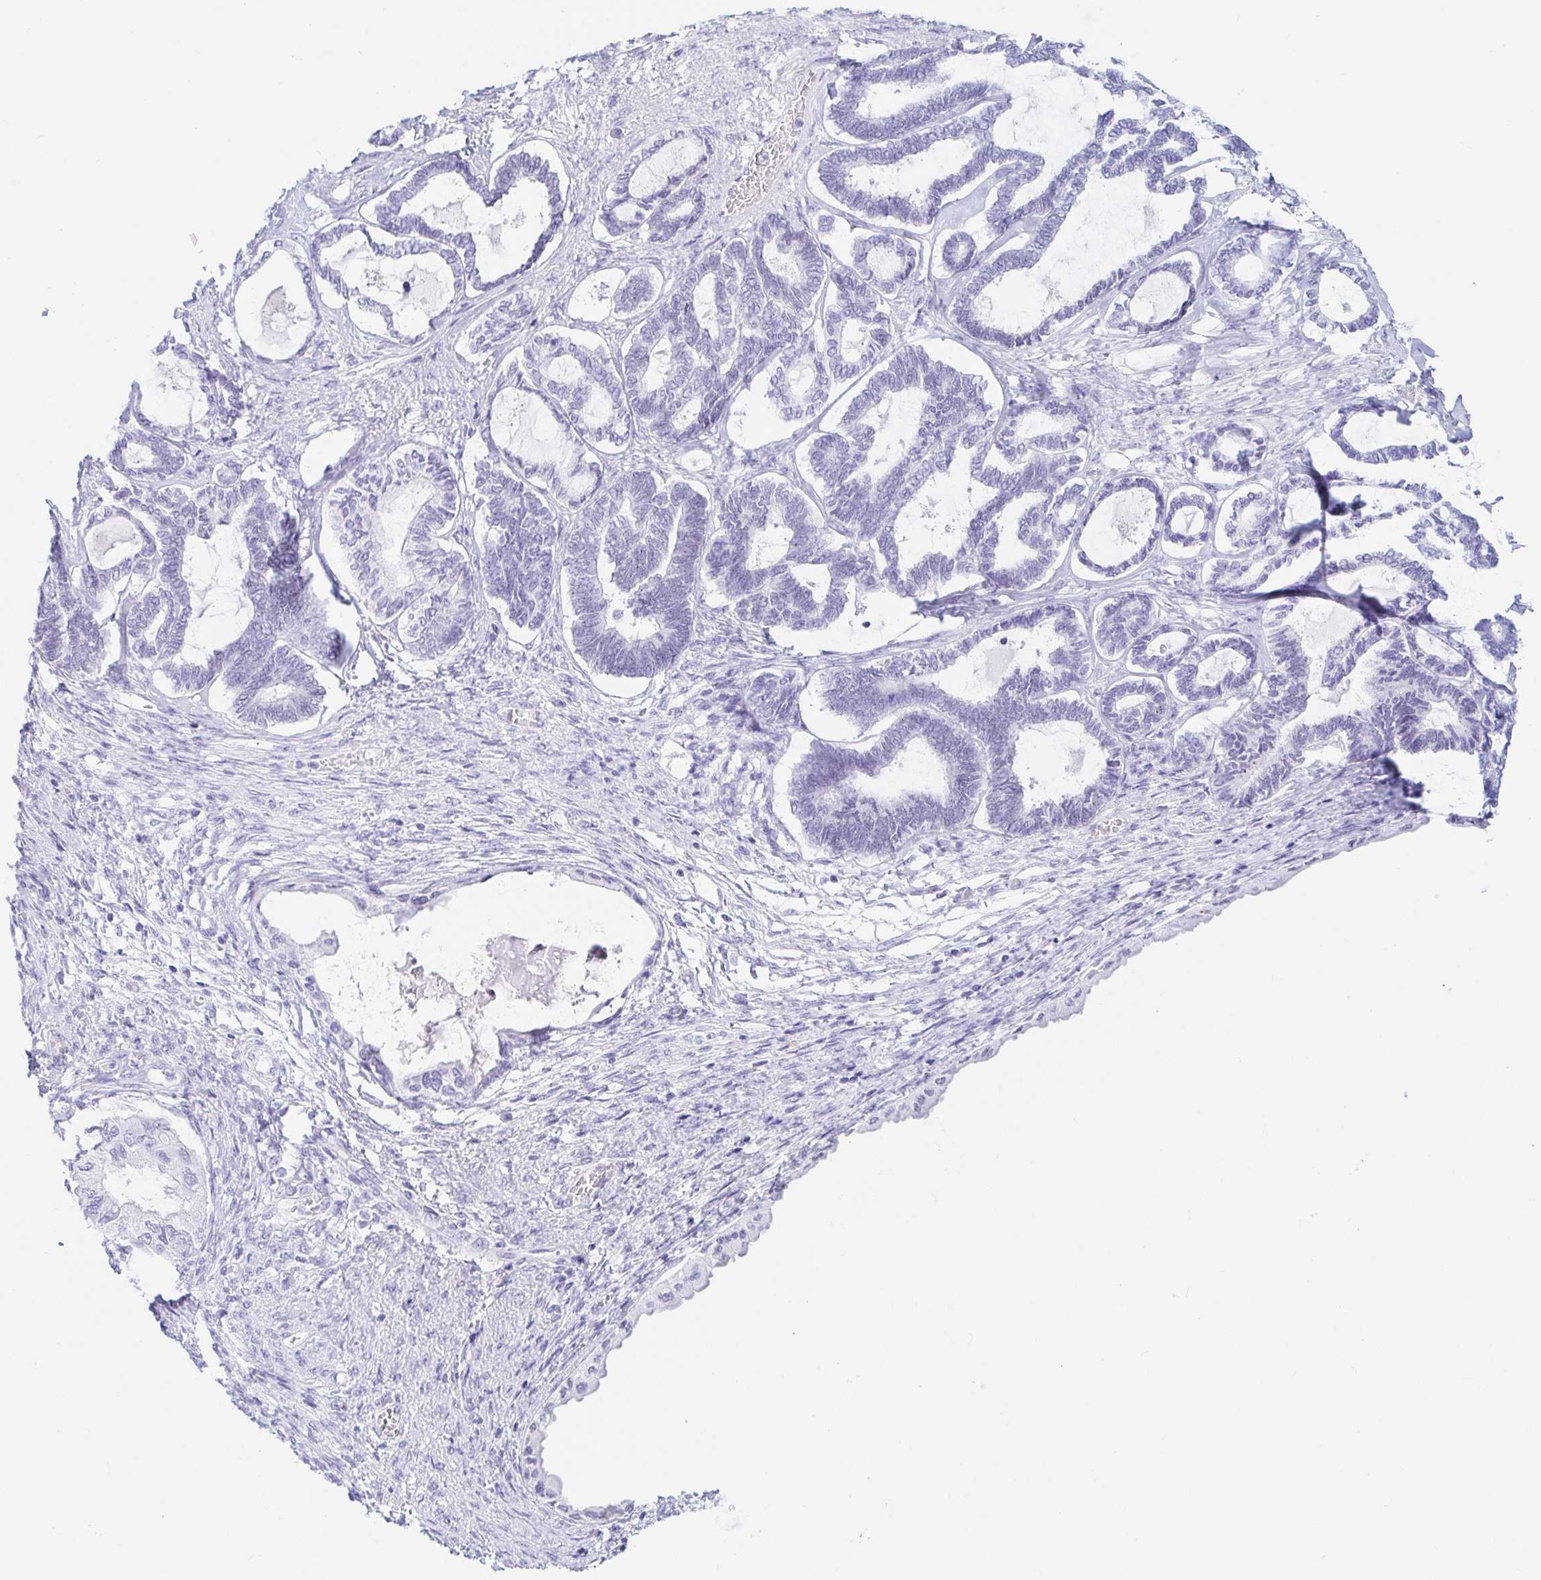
{"staining": {"intensity": "negative", "quantity": "none", "location": "none"}, "tissue": "ovarian cancer", "cell_type": "Tumor cells", "image_type": "cancer", "snomed": [{"axis": "morphology", "description": "Carcinoma, endometroid"}, {"axis": "topography", "description": "Ovary"}], "caption": "DAB (3,3'-diaminobenzidine) immunohistochemical staining of human ovarian endometroid carcinoma shows no significant staining in tumor cells.", "gene": "OR6T1", "patient": {"sex": "female", "age": 70}}